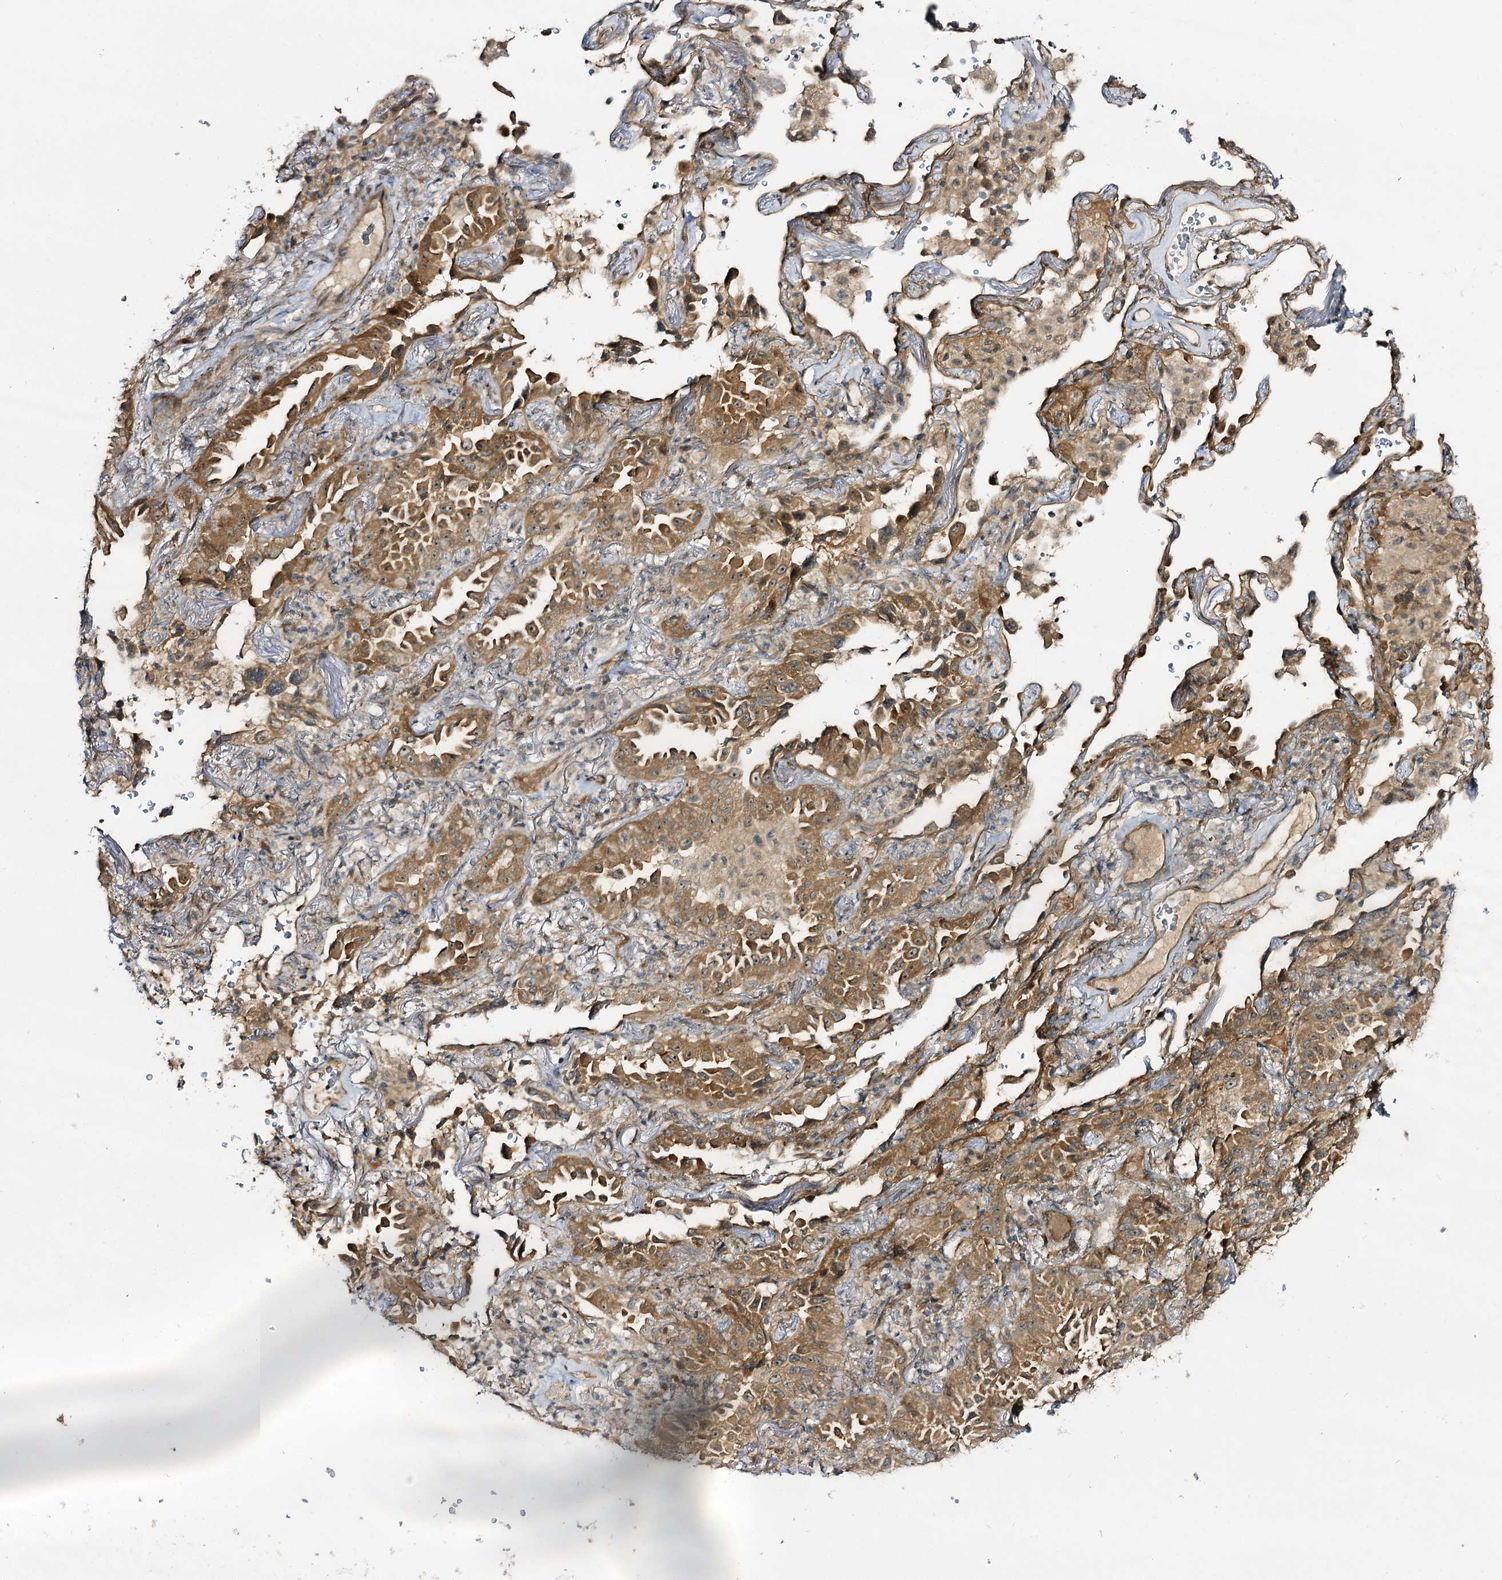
{"staining": {"intensity": "moderate", "quantity": ">75%", "location": "cytoplasmic/membranous"}, "tissue": "lung cancer", "cell_type": "Tumor cells", "image_type": "cancer", "snomed": [{"axis": "morphology", "description": "Adenocarcinoma, NOS"}, {"axis": "topography", "description": "Lung"}], "caption": "Immunohistochemistry photomicrograph of neoplastic tissue: human adenocarcinoma (lung) stained using IHC displays medium levels of moderate protein expression localized specifically in the cytoplasmic/membranous of tumor cells, appearing as a cytoplasmic/membranous brown color.", "gene": "C11orf80", "patient": {"sex": "female", "age": 69}}